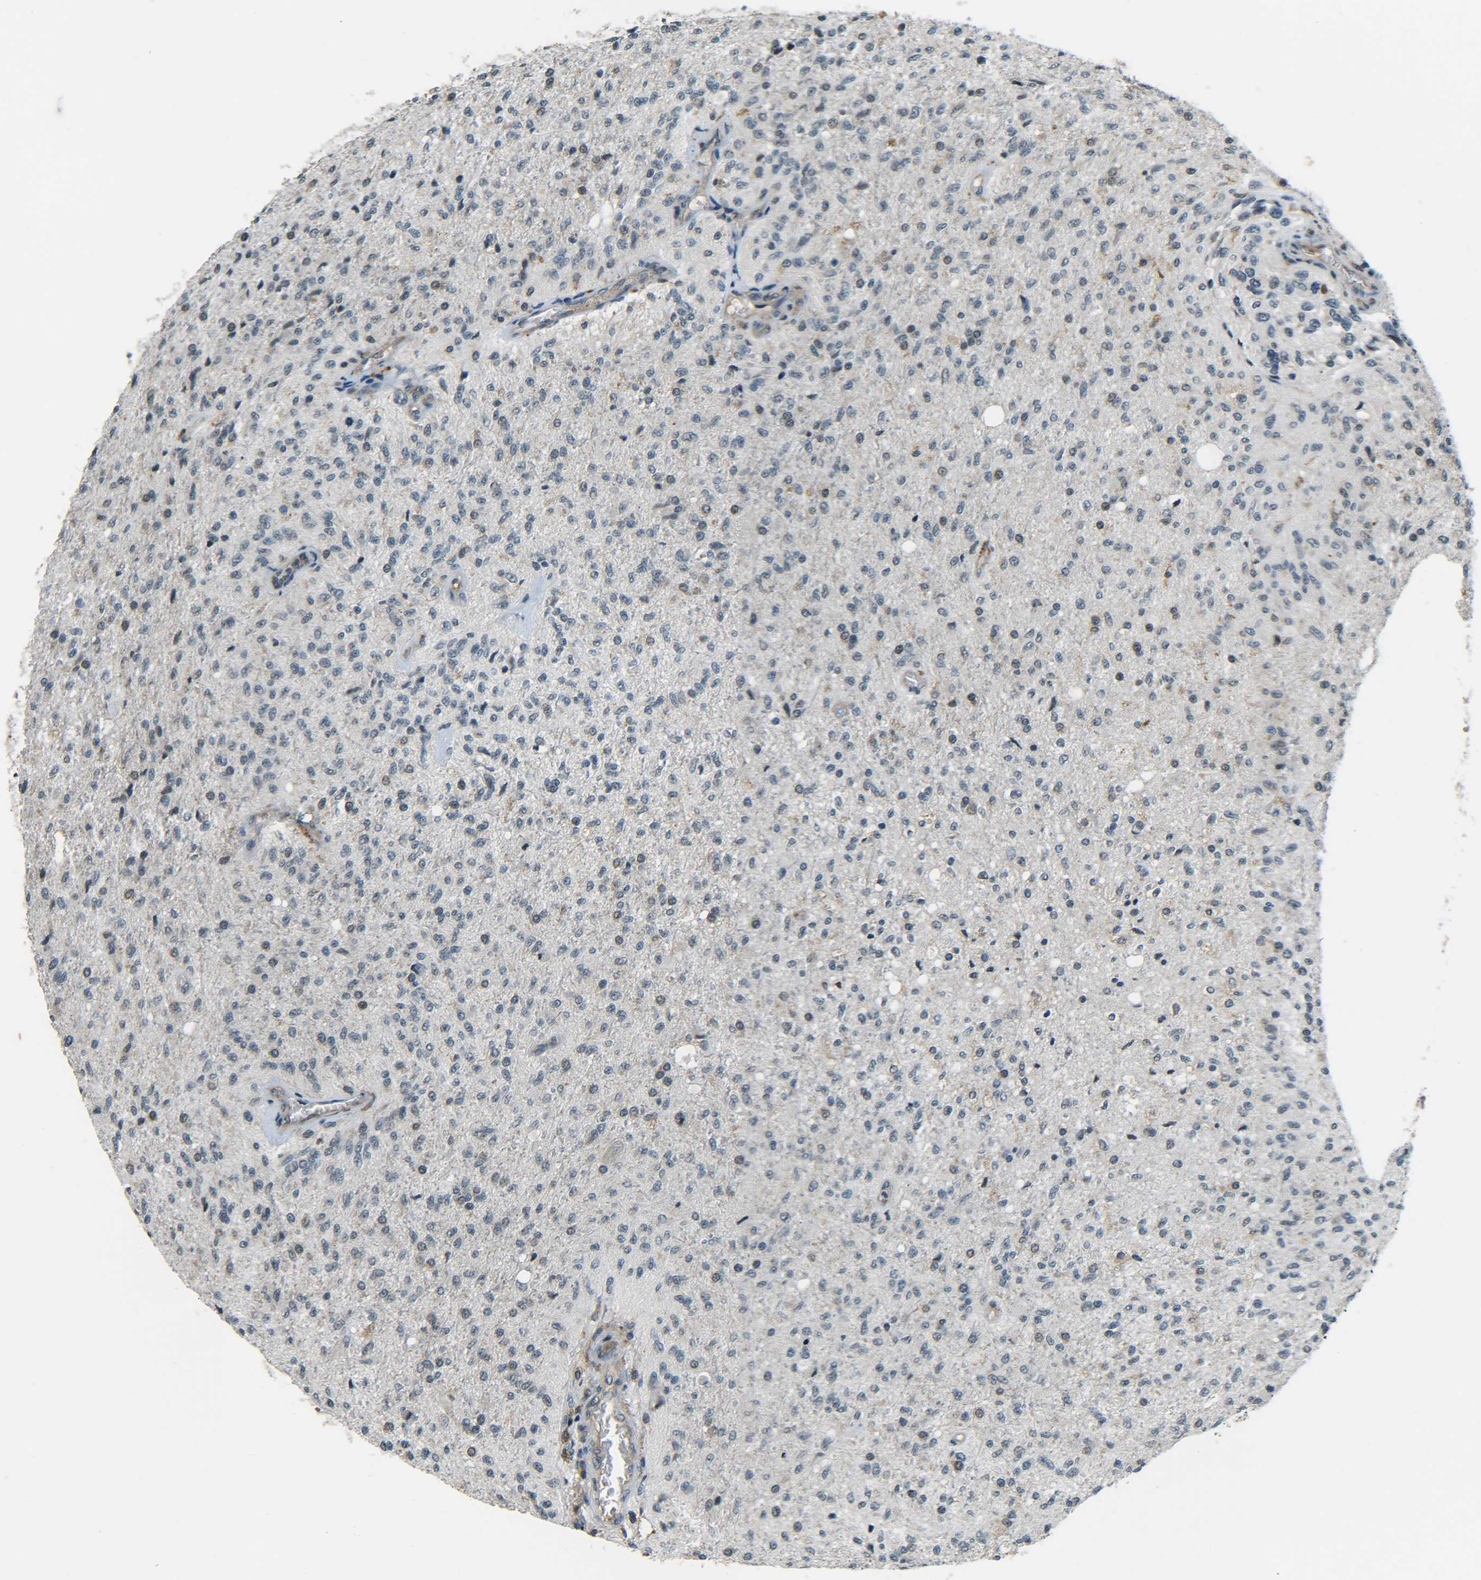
{"staining": {"intensity": "negative", "quantity": "none", "location": "none"}, "tissue": "glioma", "cell_type": "Tumor cells", "image_type": "cancer", "snomed": [{"axis": "morphology", "description": "Normal tissue, NOS"}, {"axis": "morphology", "description": "Glioma, malignant, High grade"}, {"axis": "topography", "description": "Cerebral cortex"}], "caption": "Protein analysis of glioma demonstrates no significant staining in tumor cells.", "gene": "DAB2", "patient": {"sex": "male", "age": 77}}